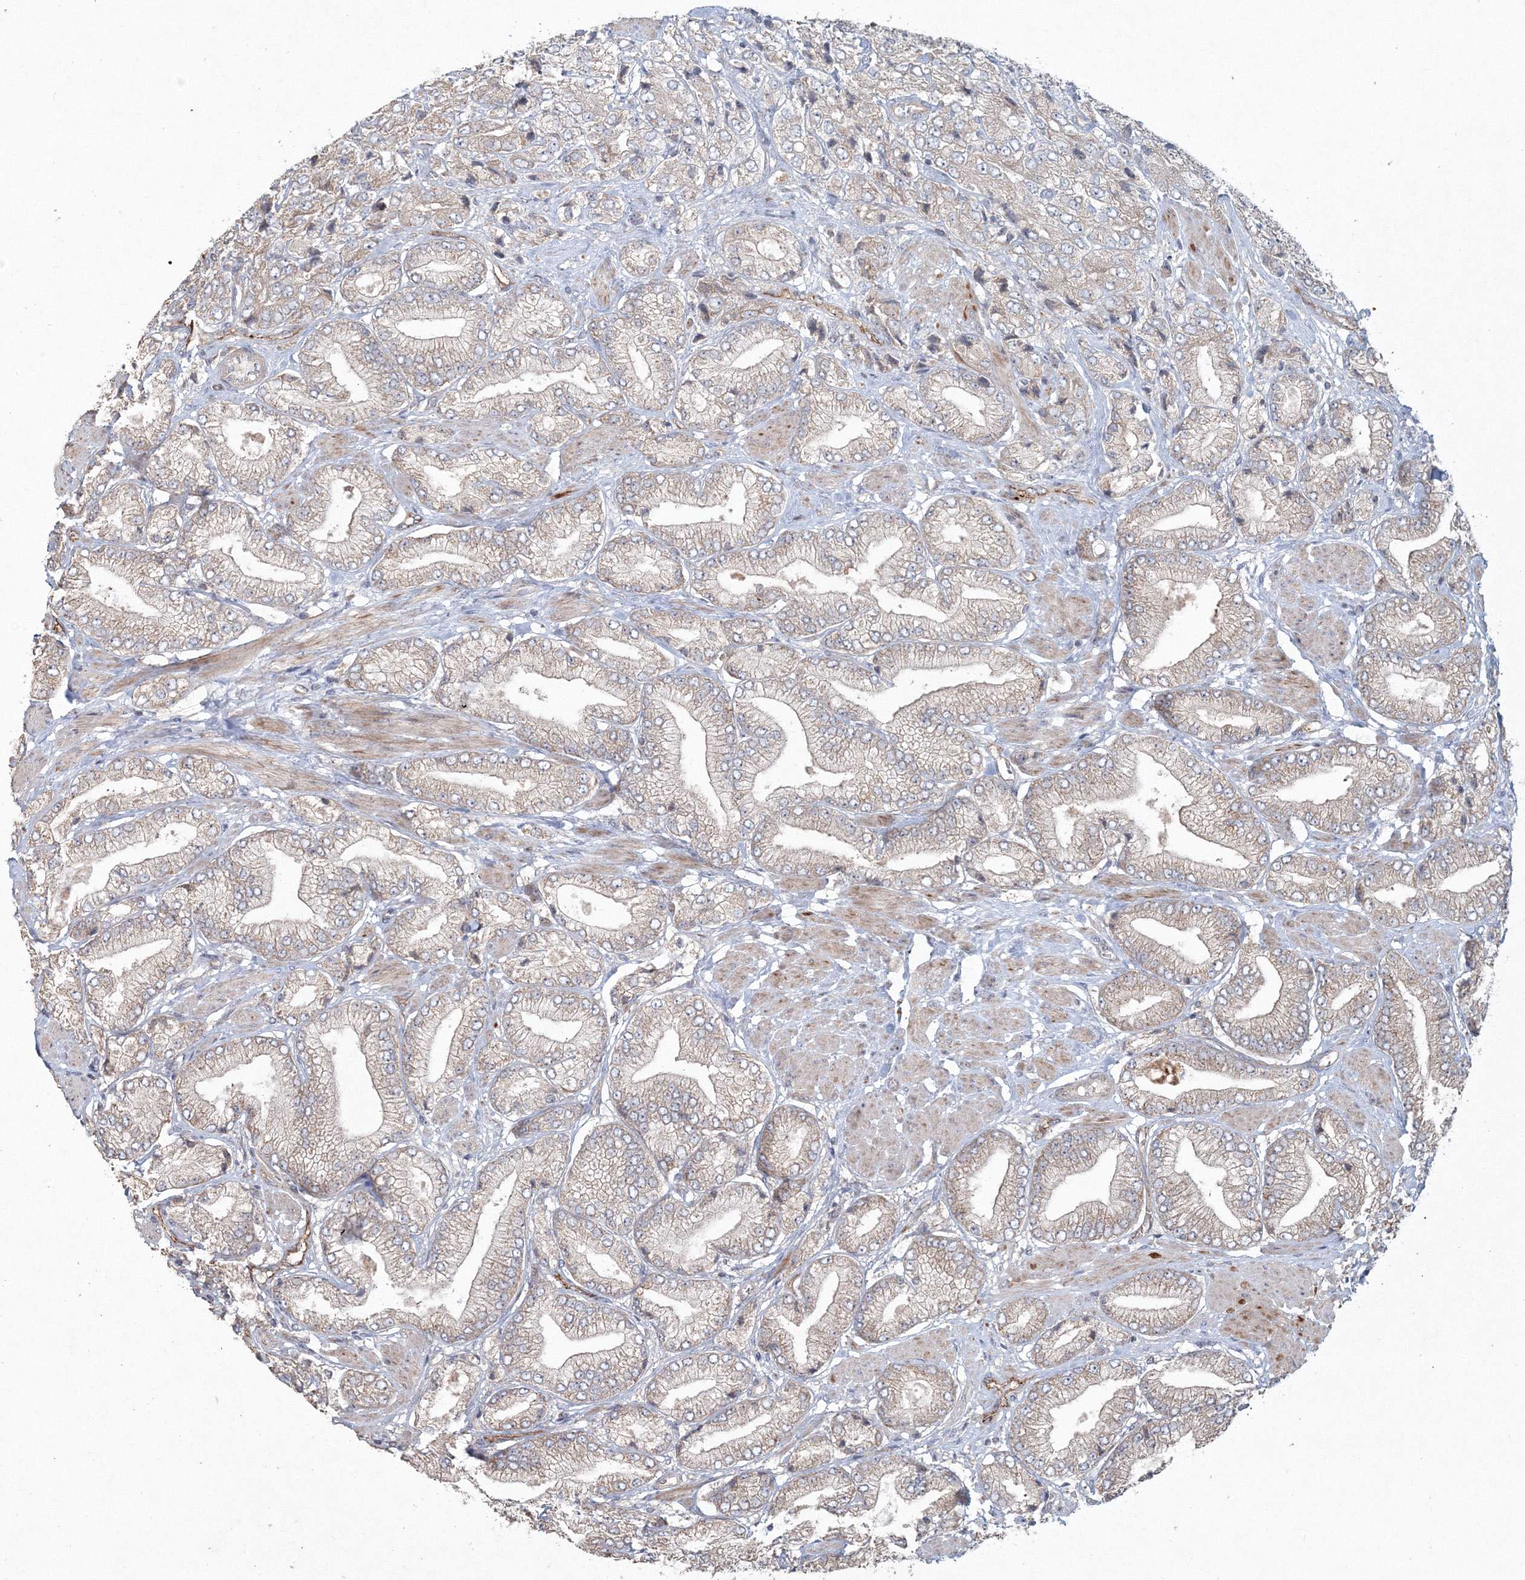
{"staining": {"intensity": "weak", "quantity": "<25%", "location": "cytoplasmic/membranous"}, "tissue": "prostate cancer", "cell_type": "Tumor cells", "image_type": "cancer", "snomed": [{"axis": "morphology", "description": "Adenocarcinoma, High grade"}, {"axis": "topography", "description": "Prostate"}], "caption": "Tumor cells show no significant staining in prostate cancer (high-grade adenocarcinoma).", "gene": "ANAPC16", "patient": {"sex": "male", "age": 50}}